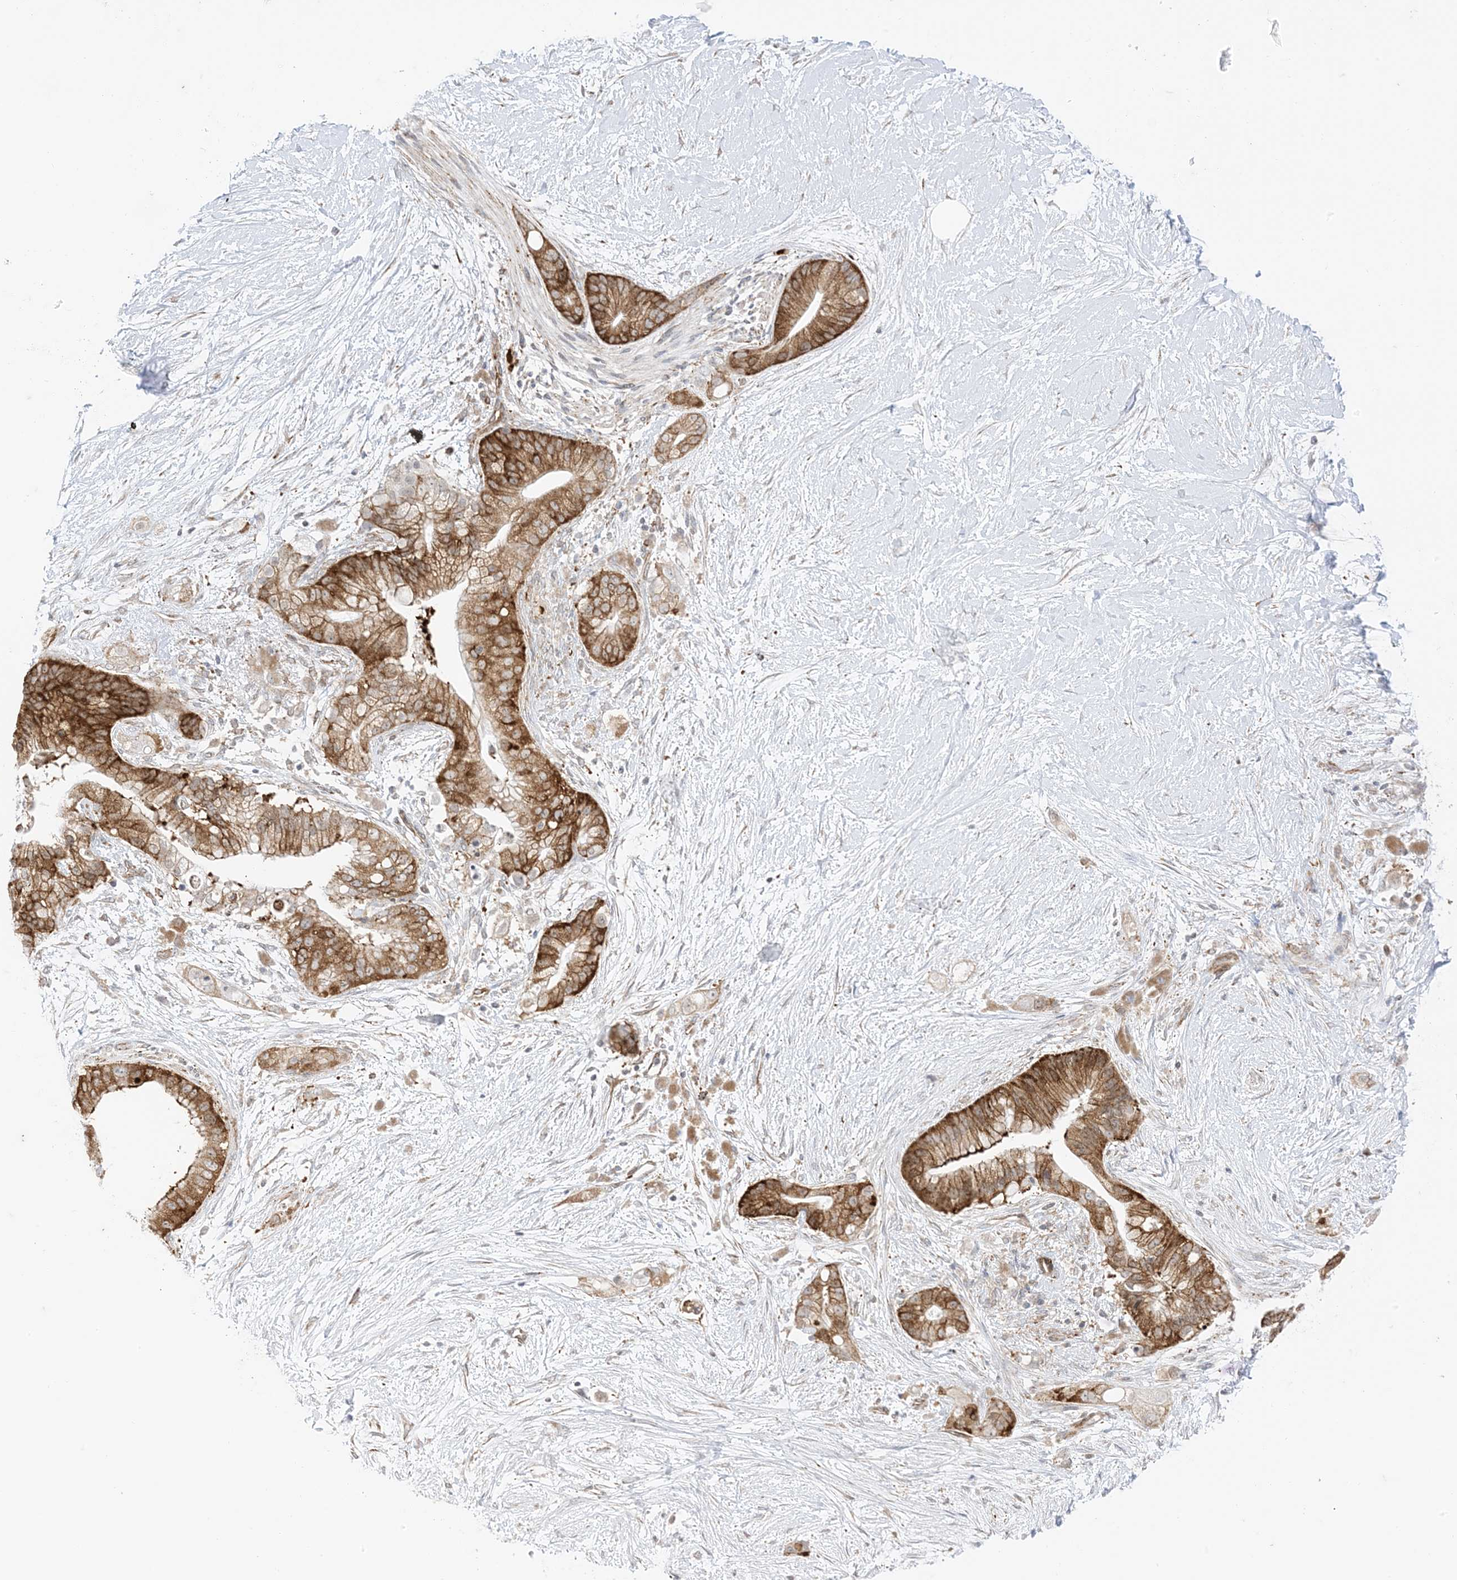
{"staining": {"intensity": "moderate", "quantity": ">75%", "location": "cytoplasmic/membranous"}, "tissue": "pancreatic cancer", "cell_type": "Tumor cells", "image_type": "cancer", "snomed": [{"axis": "morphology", "description": "Adenocarcinoma, NOS"}, {"axis": "topography", "description": "Pancreas"}], "caption": "This micrograph demonstrates immunohistochemistry (IHC) staining of pancreatic cancer, with medium moderate cytoplasmic/membranous staining in approximately >75% of tumor cells.", "gene": "RAC1", "patient": {"sex": "male", "age": 53}}